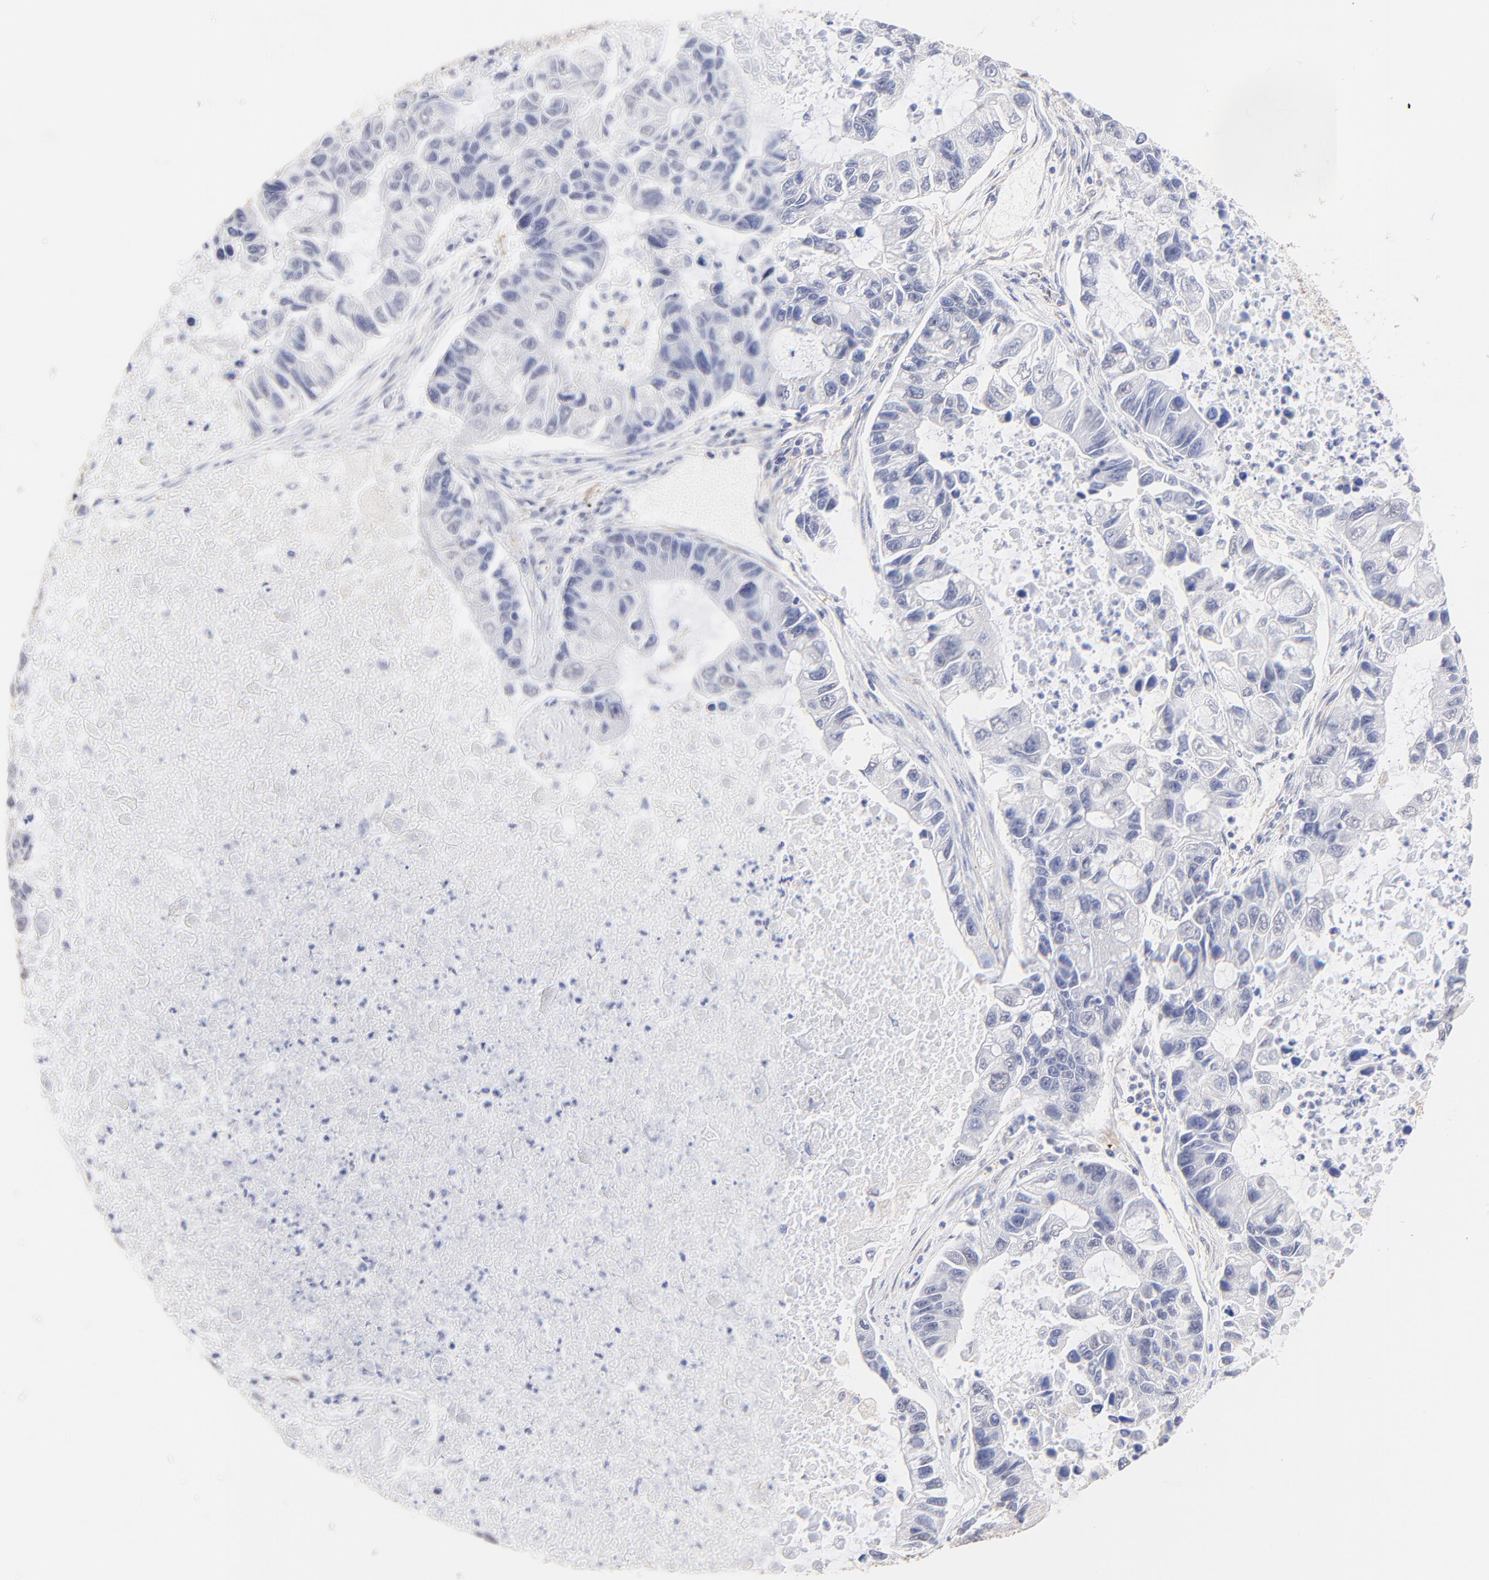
{"staining": {"intensity": "negative", "quantity": "none", "location": "none"}, "tissue": "lung cancer", "cell_type": "Tumor cells", "image_type": "cancer", "snomed": [{"axis": "morphology", "description": "Adenocarcinoma, NOS"}, {"axis": "topography", "description": "Lung"}], "caption": "Human lung adenocarcinoma stained for a protein using immunohistochemistry (IHC) reveals no expression in tumor cells.", "gene": "ACTRT1", "patient": {"sex": "female", "age": 51}}